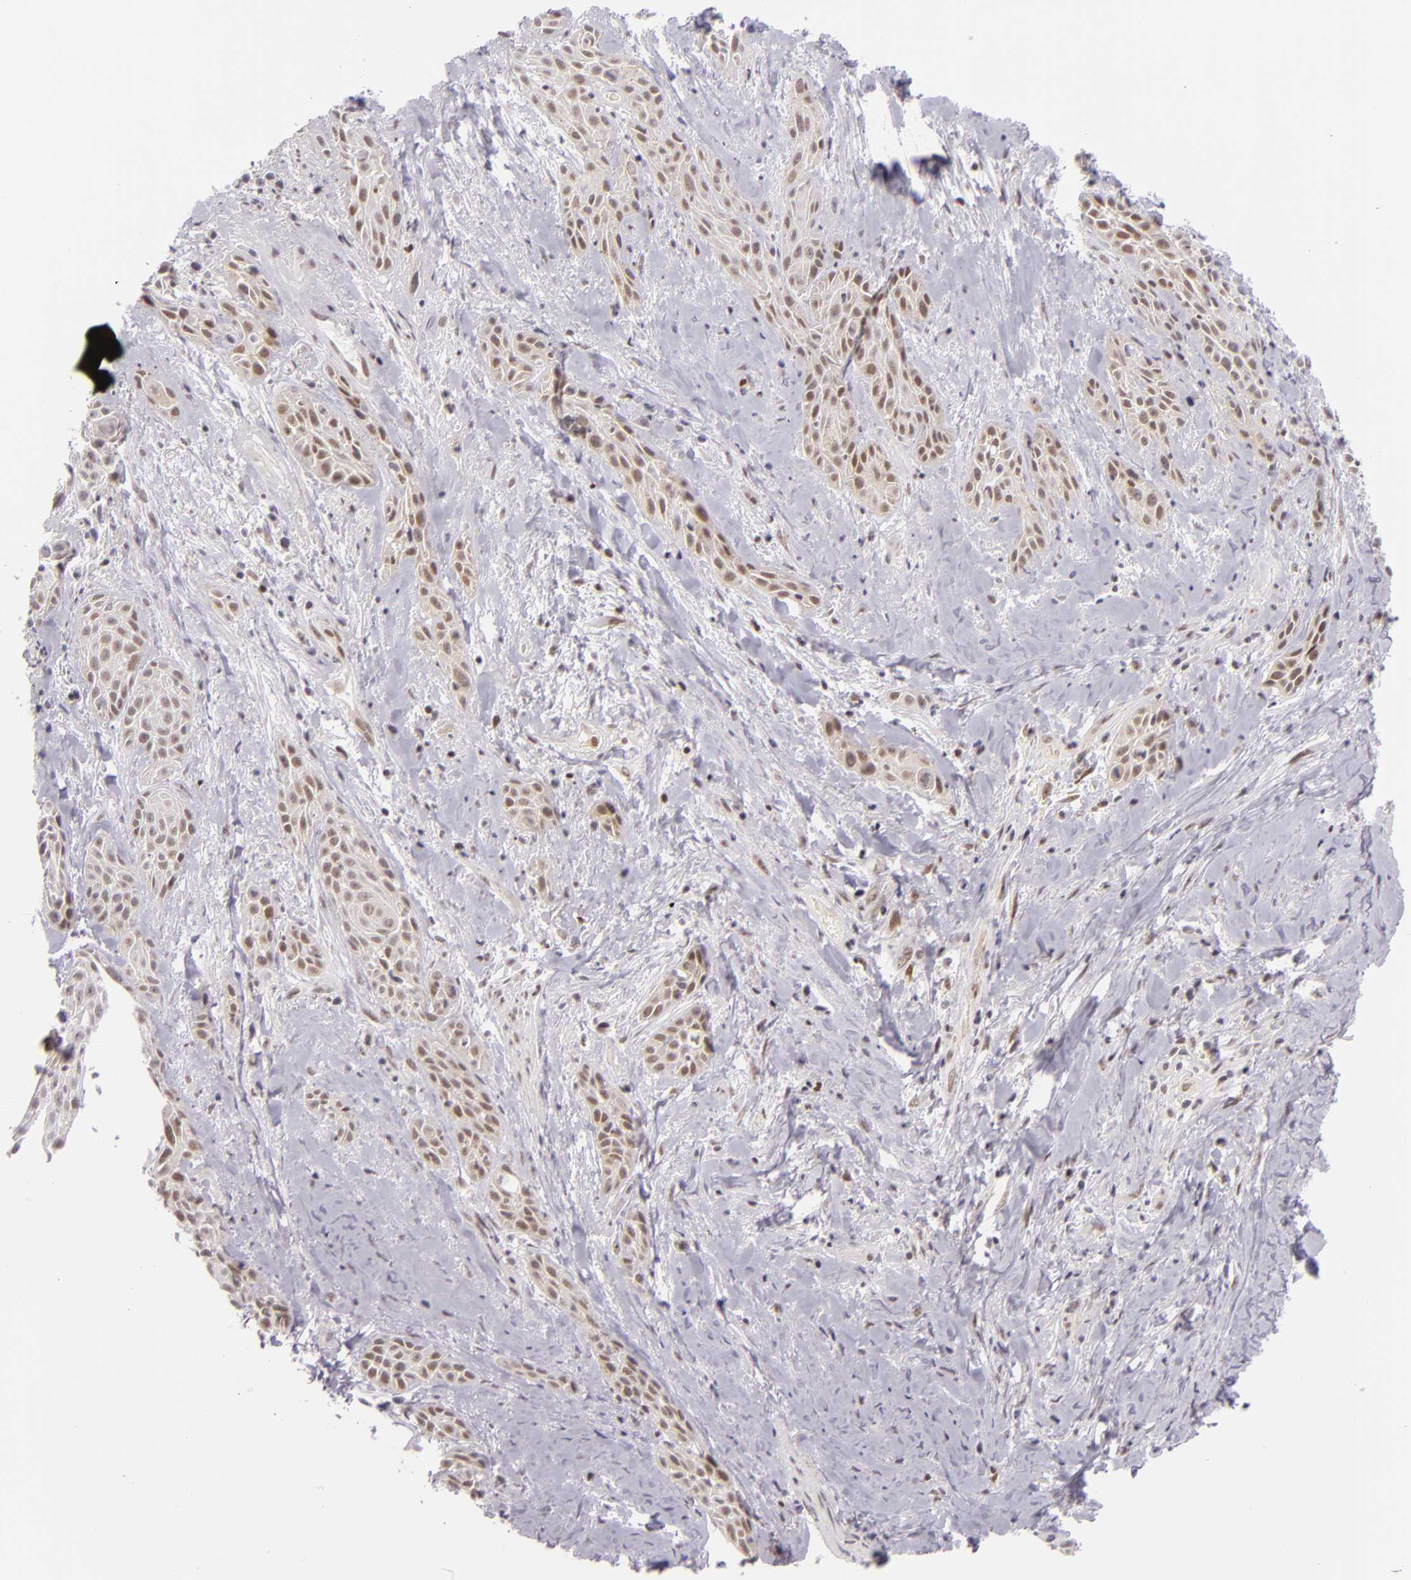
{"staining": {"intensity": "moderate", "quantity": "25%-75%", "location": "nuclear"}, "tissue": "skin cancer", "cell_type": "Tumor cells", "image_type": "cancer", "snomed": [{"axis": "morphology", "description": "Squamous cell carcinoma, NOS"}, {"axis": "topography", "description": "Skin"}, {"axis": "topography", "description": "Anal"}], "caption": "A photomicrograph of human squamous cell carcinoma (skin) stained for a protein demonstrates moderate nuclear brown staining in tumor cells. The staining was performed using DAB to visualize the protein expression in brown, while the nuclei were stained in blue with hematoxylin (Magnification: 20x).", "gene": "BCL3", "patient": {"sex": "male", "age": 64}}